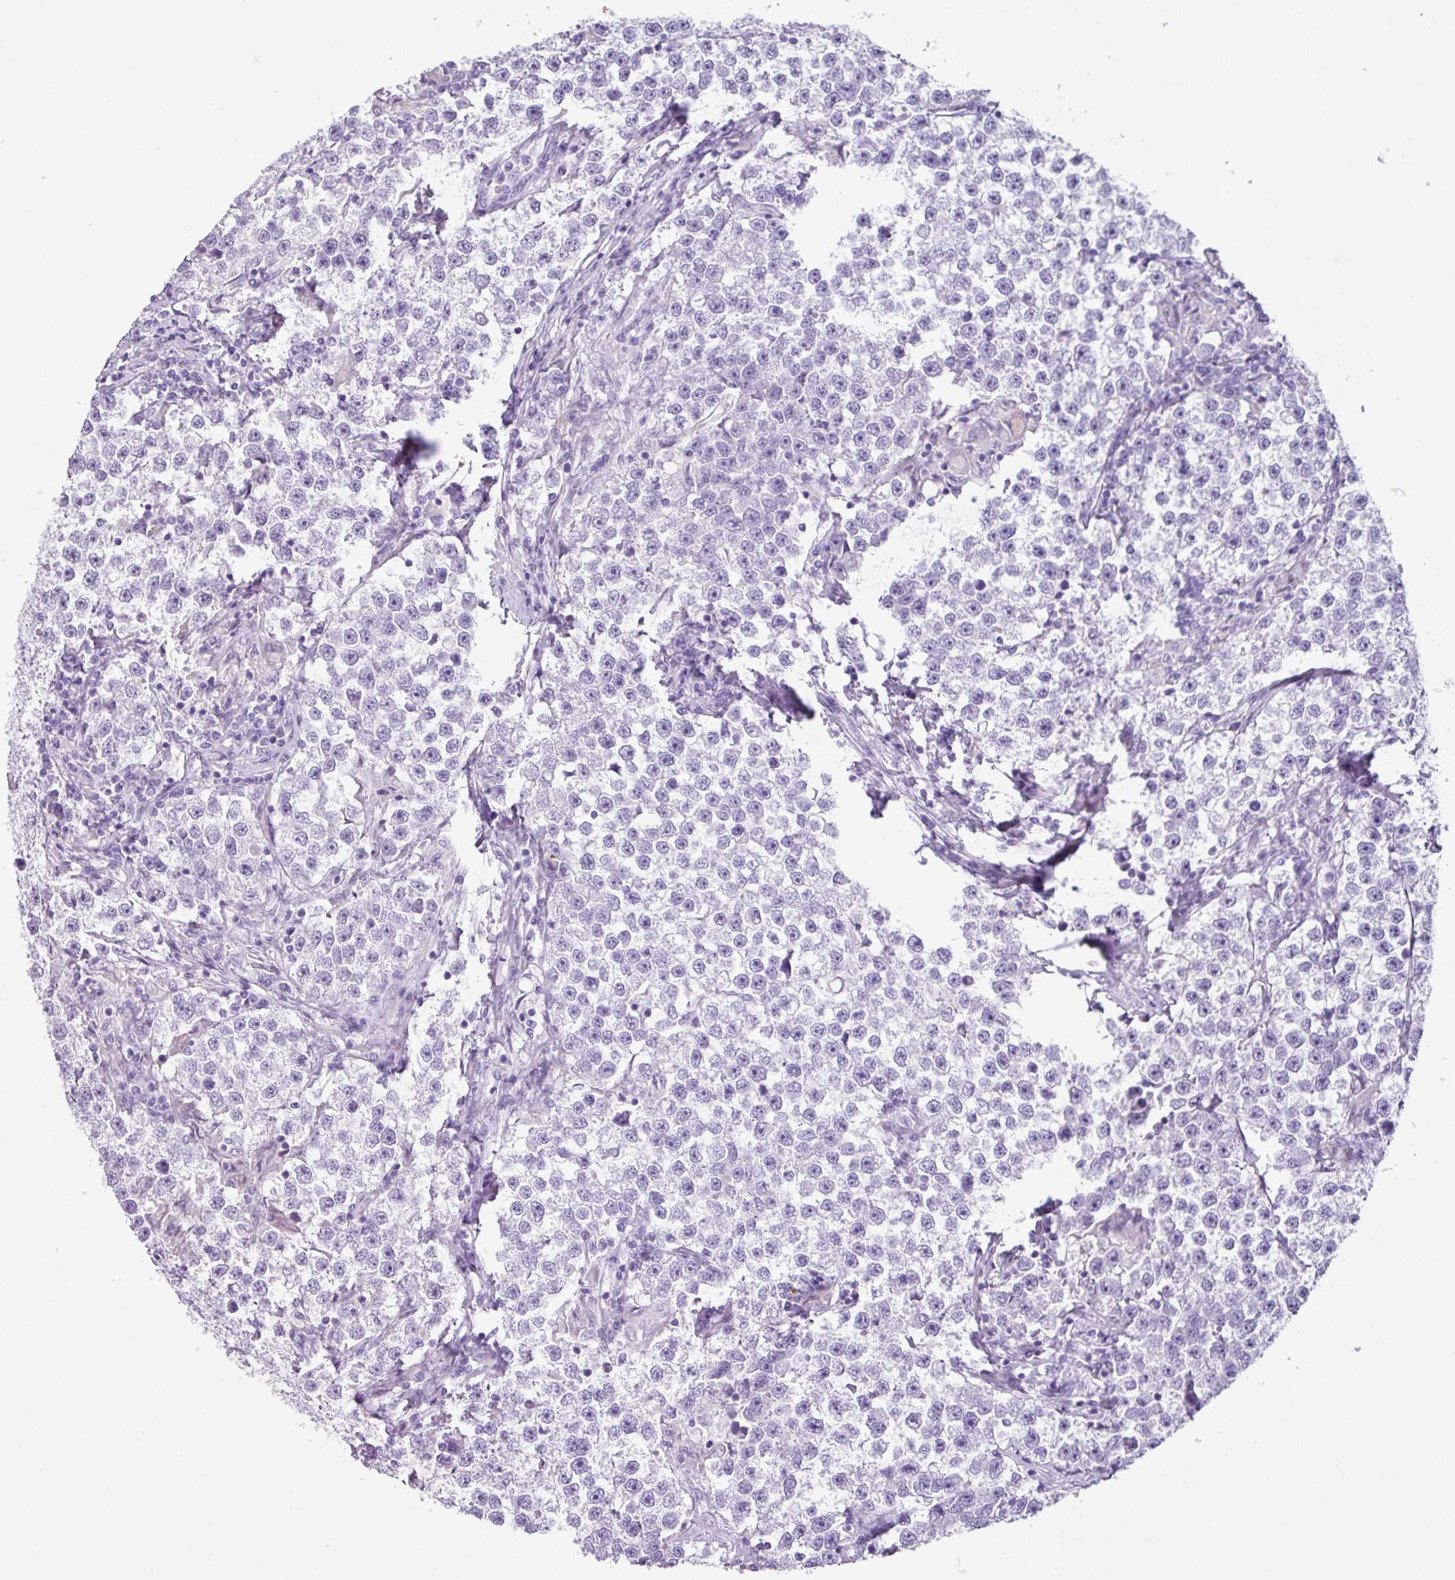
{"staining": {"intensity": "negative", "quantity": "none", "location": "none"}, "tissue": "testis cancer", "cell_type": "Tumor cells", "image_type": "cancer", "snomed": [{"axis": "morphology", "description": "Seminoma, NOS"}, {"axis": "topography", "description": "Testis"}], "caption": "Tumor cells are negative for brown protein staining in testis seminoma.", "gene": "CTSG", "patient": {"sex": "male", "age": 46}}